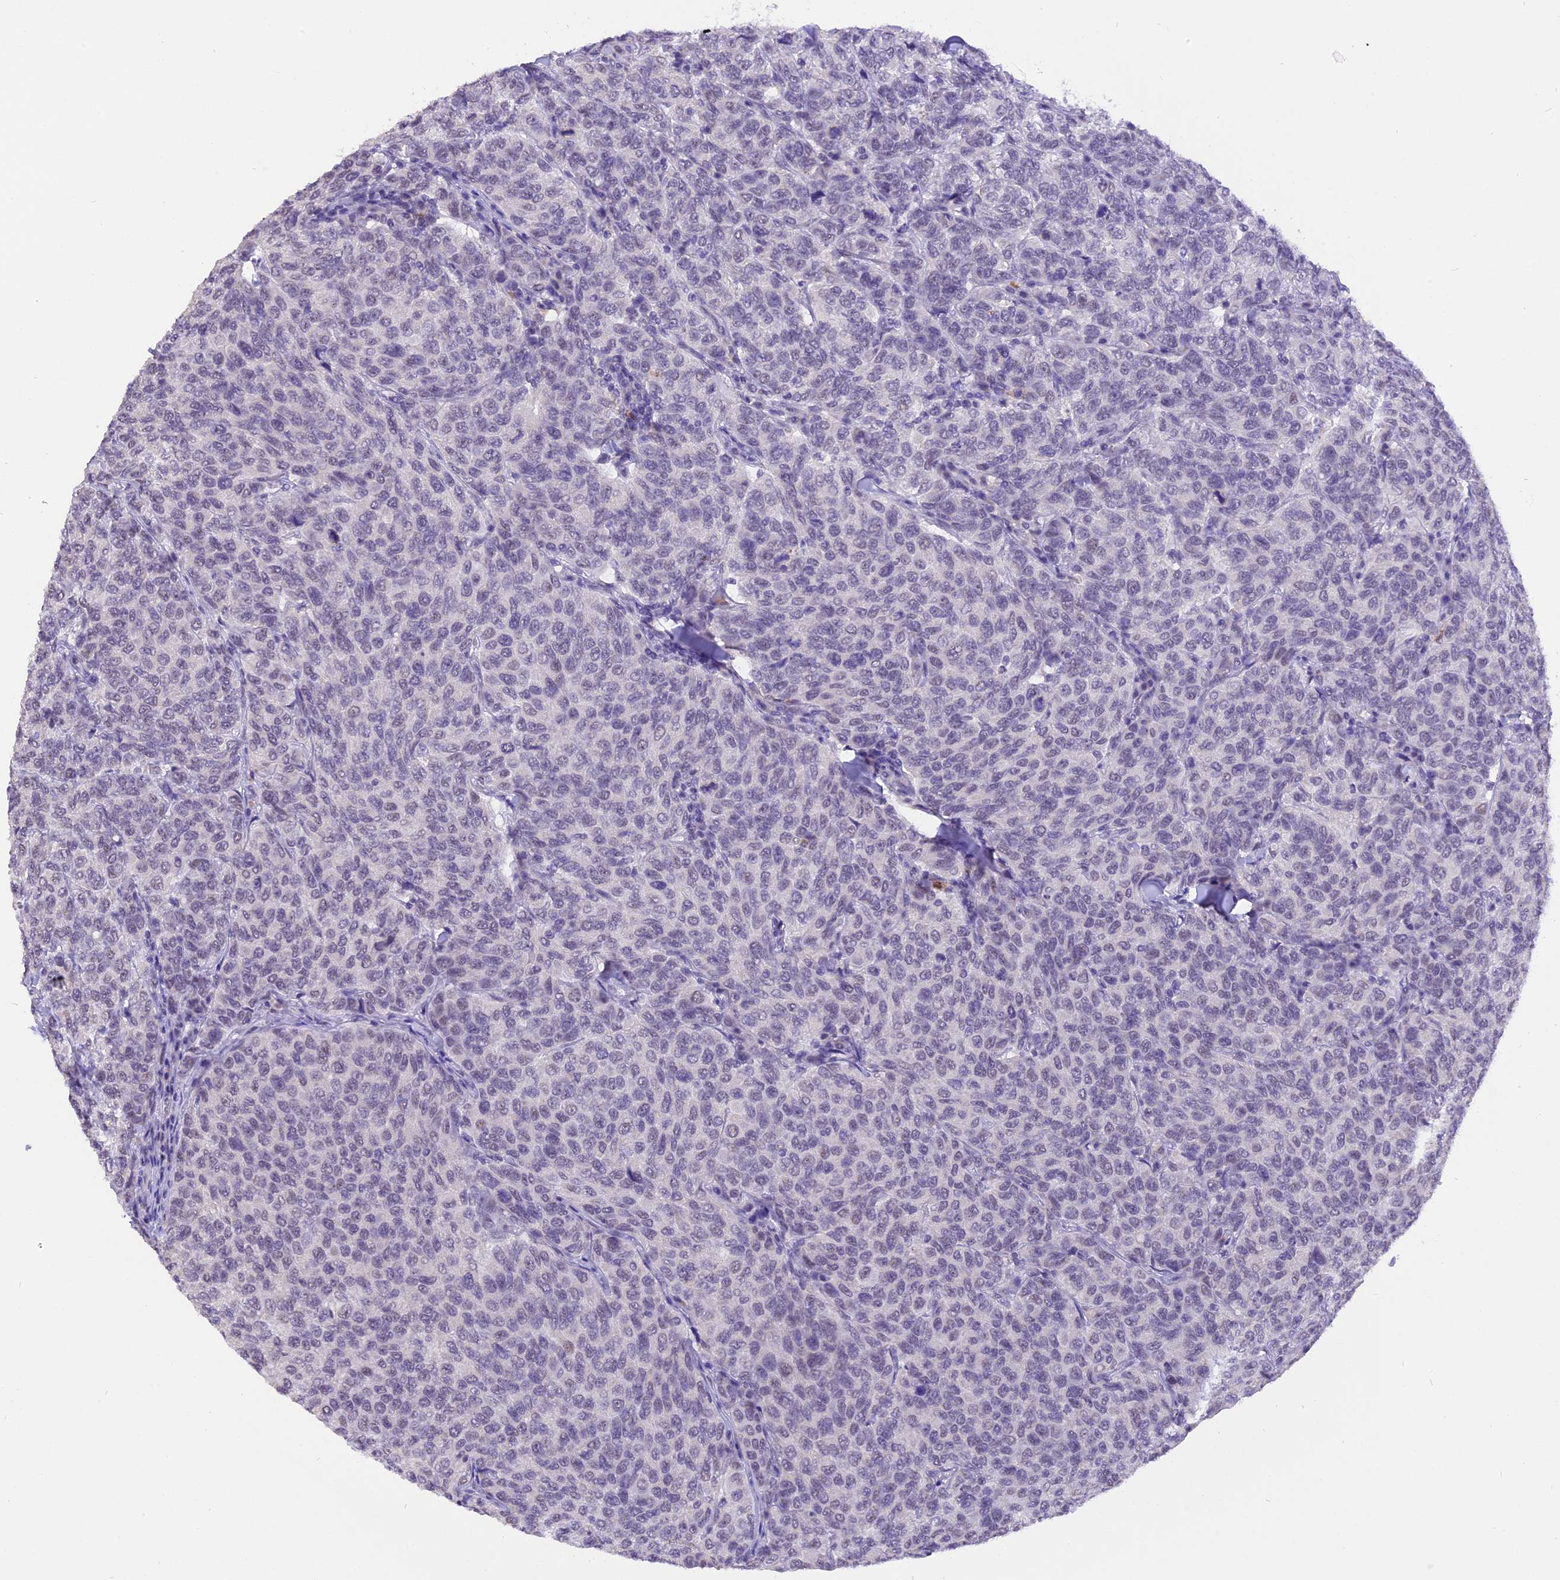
{"staining": {"intensity": "negative", "quantity": "none", "location": "none"}, "tissue": "breast cancer", "cell_type": "Tumor cells", "image_type": "cancer", "snomed": [{"axis": "morphology", "description": "Duct carcinoma"}, {"axis": "topography", "description": "Breast"}], "caption": "High magnification brightfield microscopy of breast cancer stained with DAB (brown) and counterstained with hematoxylin (blue): tumor cells show no significant positivity.", "gene": "AHSP", "patient": {"sex": "female", "age": 55}}